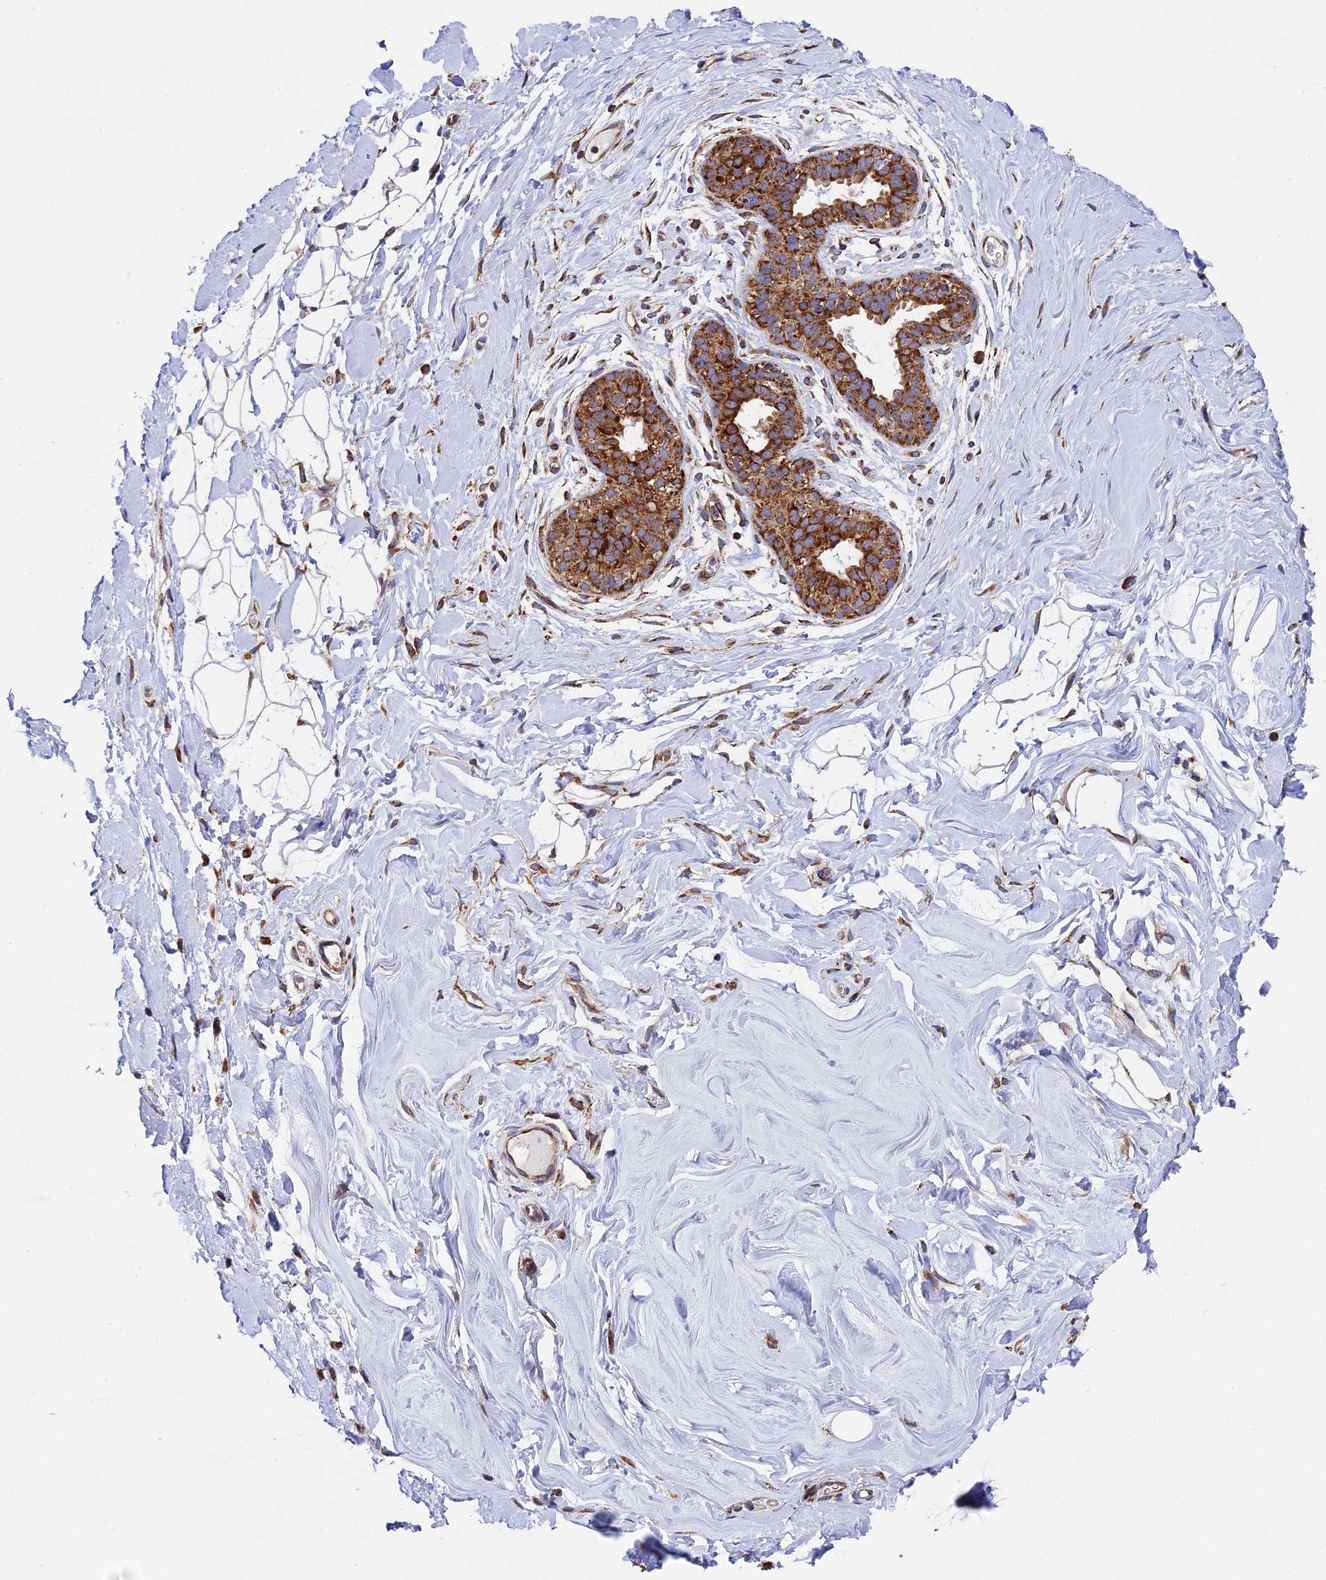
{"staining": {"intensity": "negative", "quantity": "none", "location": "none"}, "tissue": "adipose tissue", "cell_type": "Adipocytes", "image_type": "normal", "snomed": [{"axis": "morphology", "description": "Normal tissue, NOS"}, {"axis": "topography", "description": "Breast"}], "caption": "Adipocytes show no significant expression in normal adipose tissue. Nuclei are stained in blue.", "gene": "SLC9A5", "patient": {"sex": "female", "age": 26}}